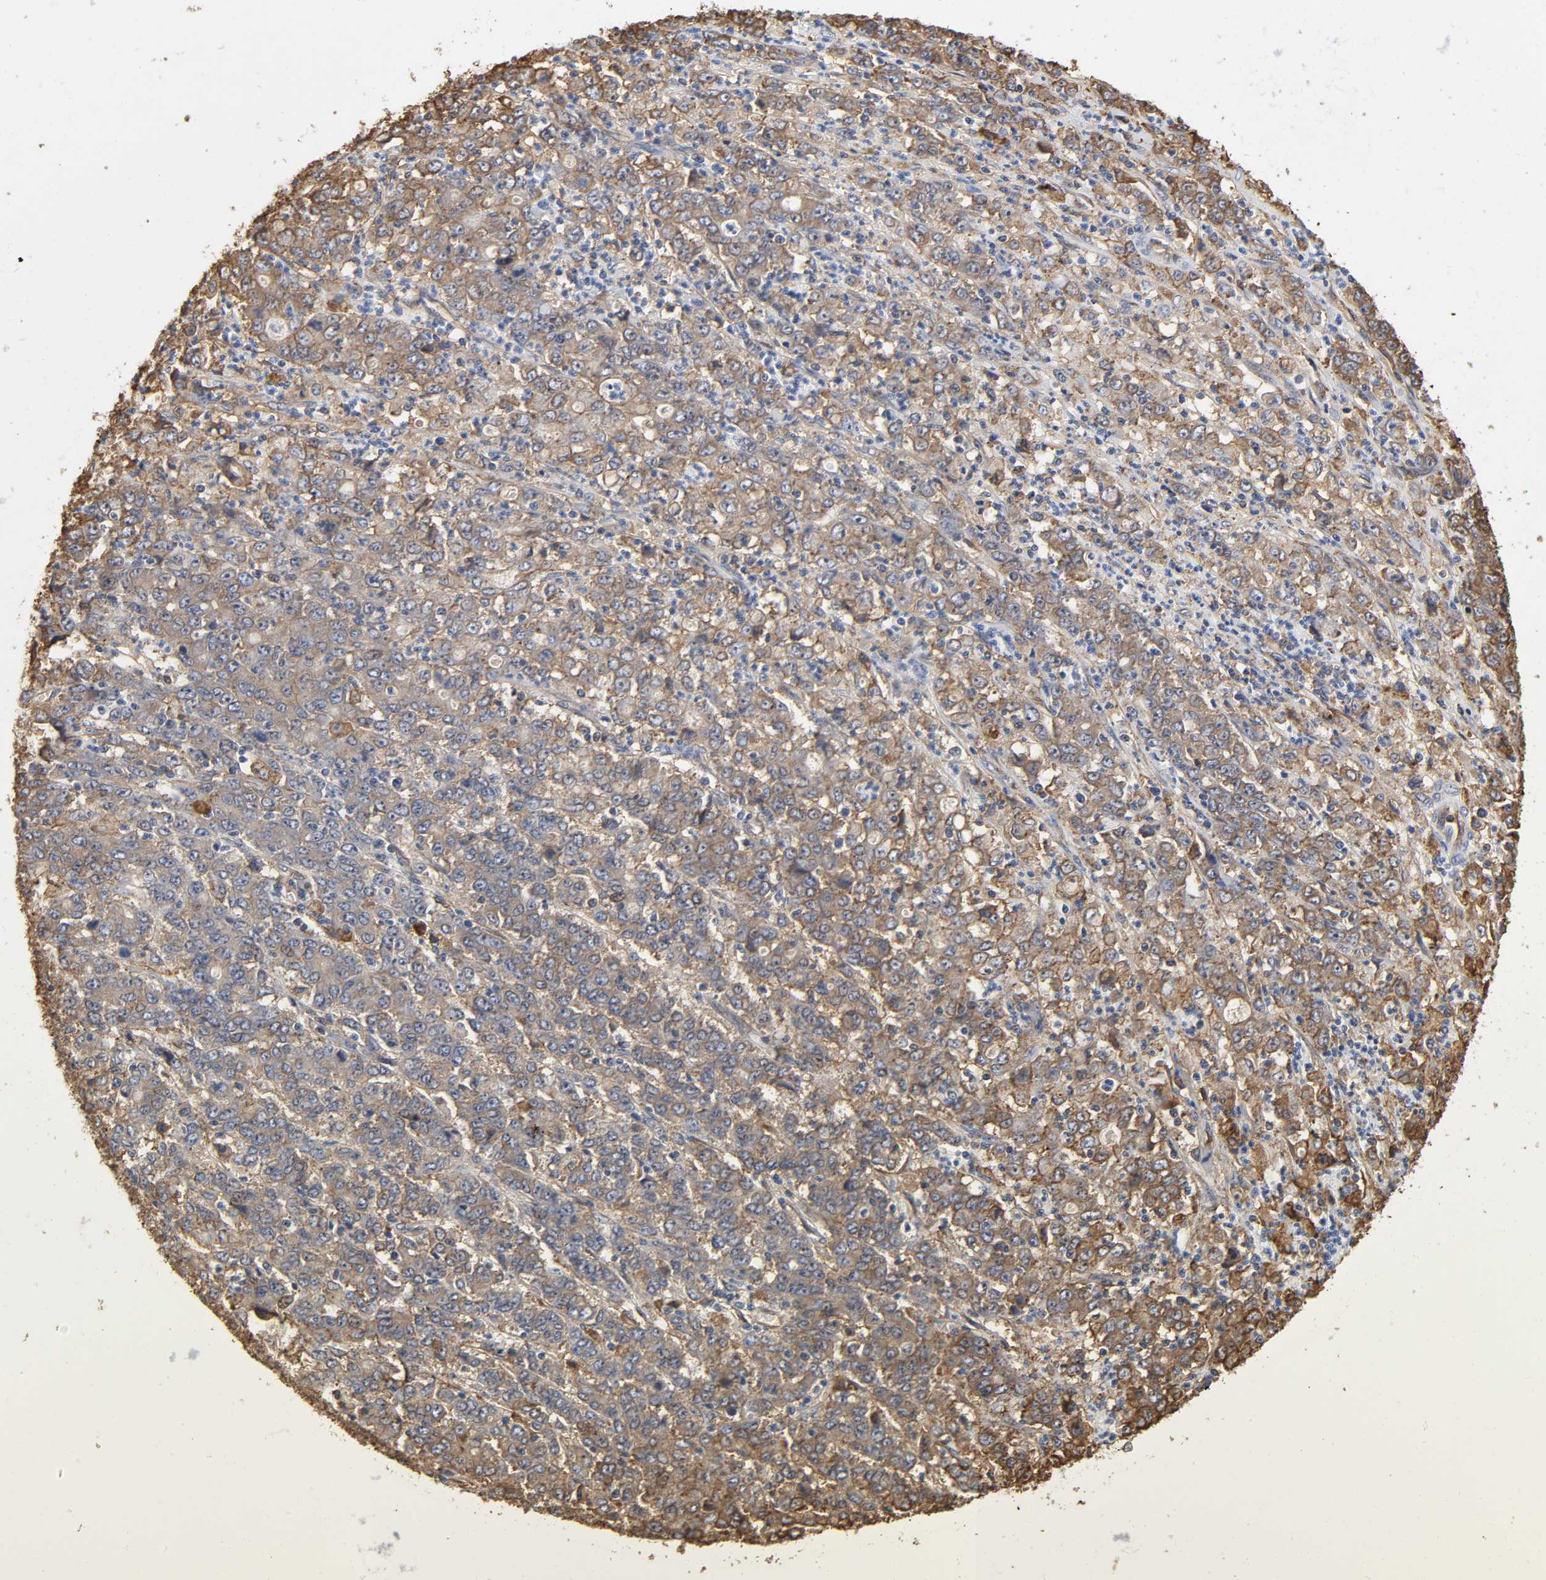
{"staining": {"intensity": "weak", "quantity": ">75%", "location": "cytoplasmic/membranous"}, "tissue": "stomach cancer", "cell_type": "Tumor cells", "image_type": "cancer", "snomed": [{"axis": "morphology", "description": "Adenocarcinoma, NOS"}, {"axis": "topography", "description": "Stomach, lower"}], "caption": "Brown immunohistochemical staining in stomach adenocarcinoma displays weak cytoplasmic/membranous expression in about >75% of tumor cells.", "gene": "ANXA2", "patient": {"sex": "female", "age": 71}}